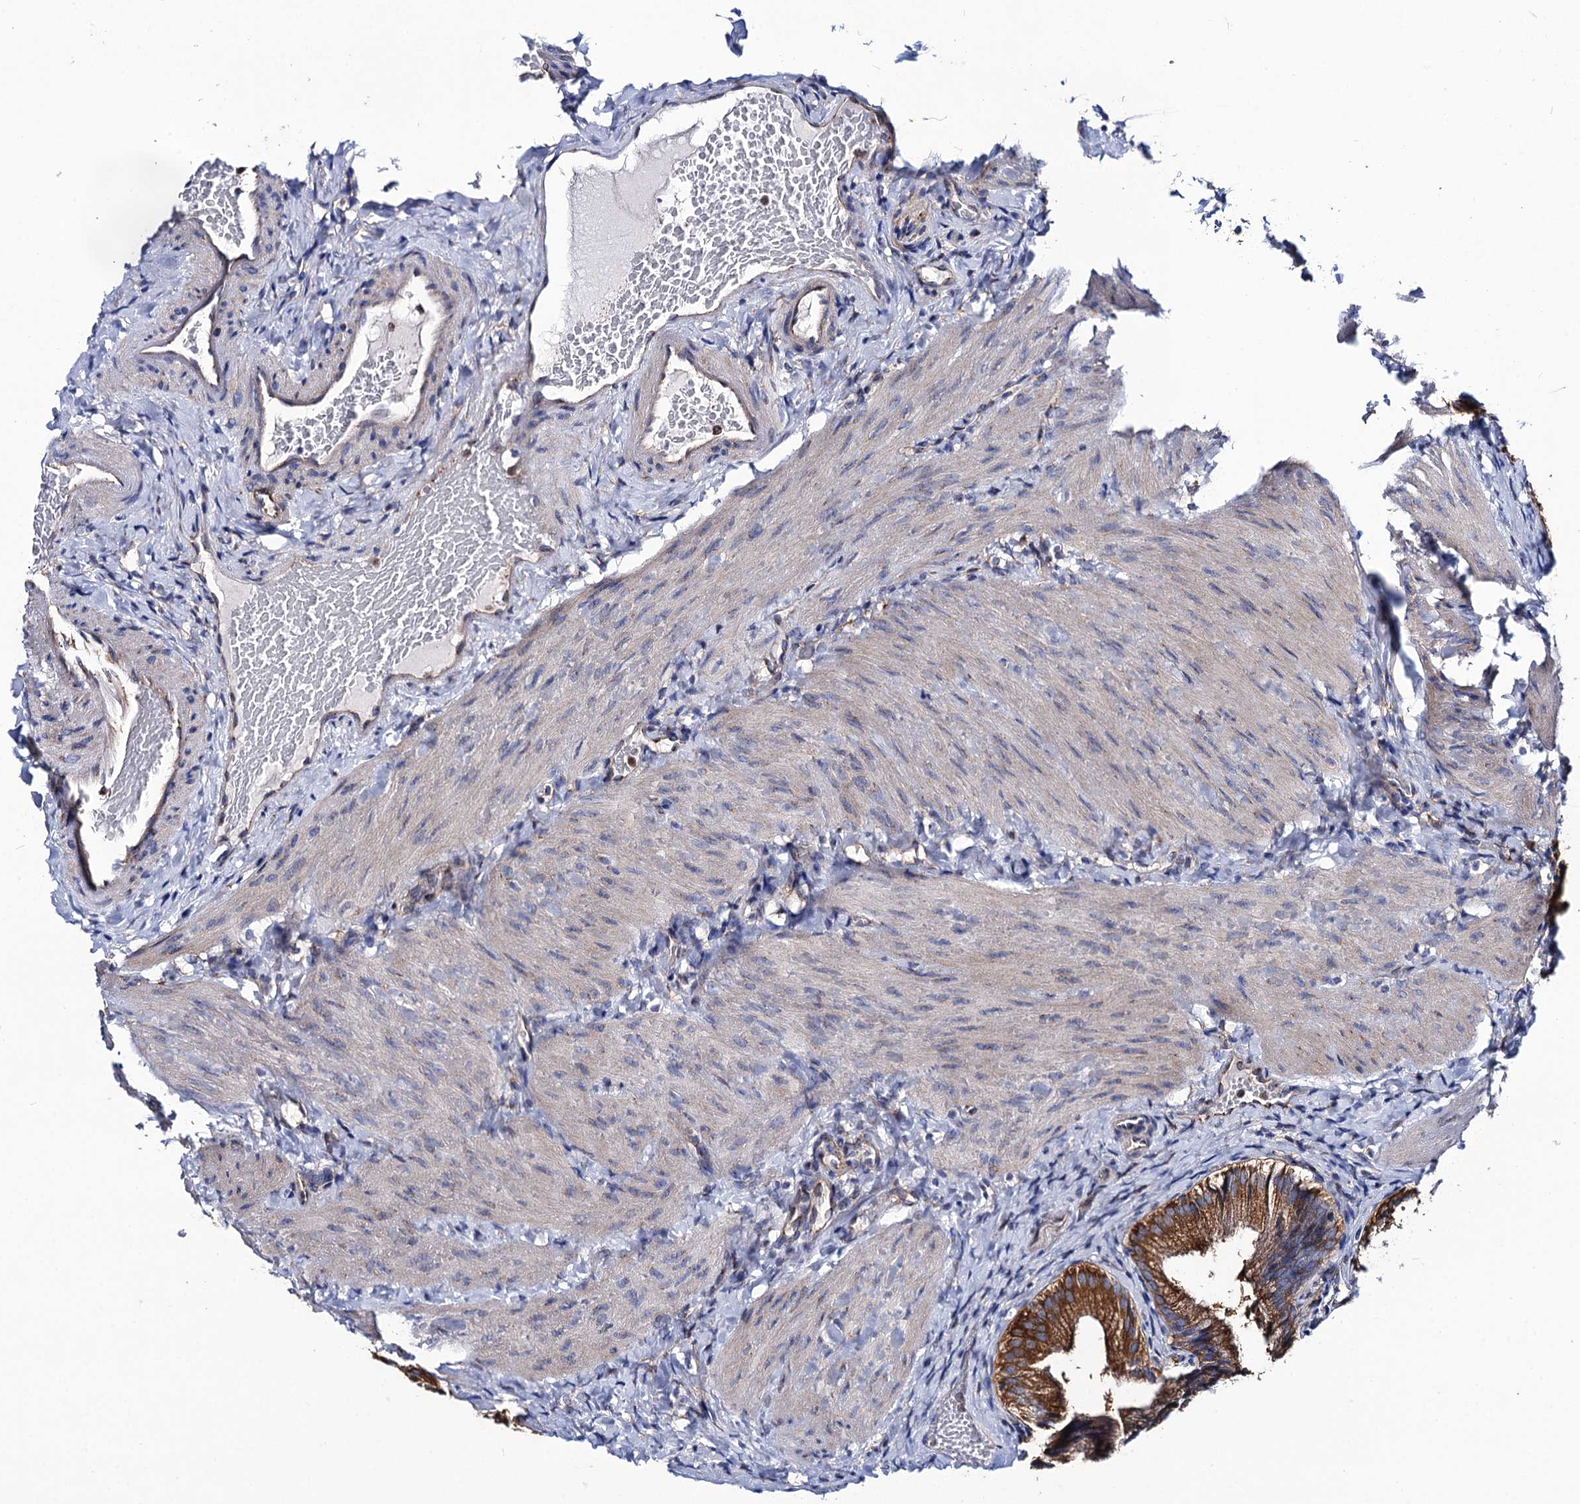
{"staining": {"intensity": "strong", "quantity": ">75%", "location": "cytoplasmic/membranous"}, "tissue": "gallbladder", "cell_type": "Glandular cells", "image_type": "normal", "snomed": [{"axis": "morphology", "description": "Normal tissue, NOS"}, {"axis": "topography", "description": "Gallbladder"}], "caption": "High-power microscopy captured an immunohistochemistry image of unremarkable gallbladder, revealing strong cytoplasmic/membranous expression in about >75% of glandular cells. (Stains: DAB in brown, nuclei in blue, Microscopy: brightfield microscopy at high magnification).", "gene": "DYDC1", "patient": {"sex": "female", "age": 30}}